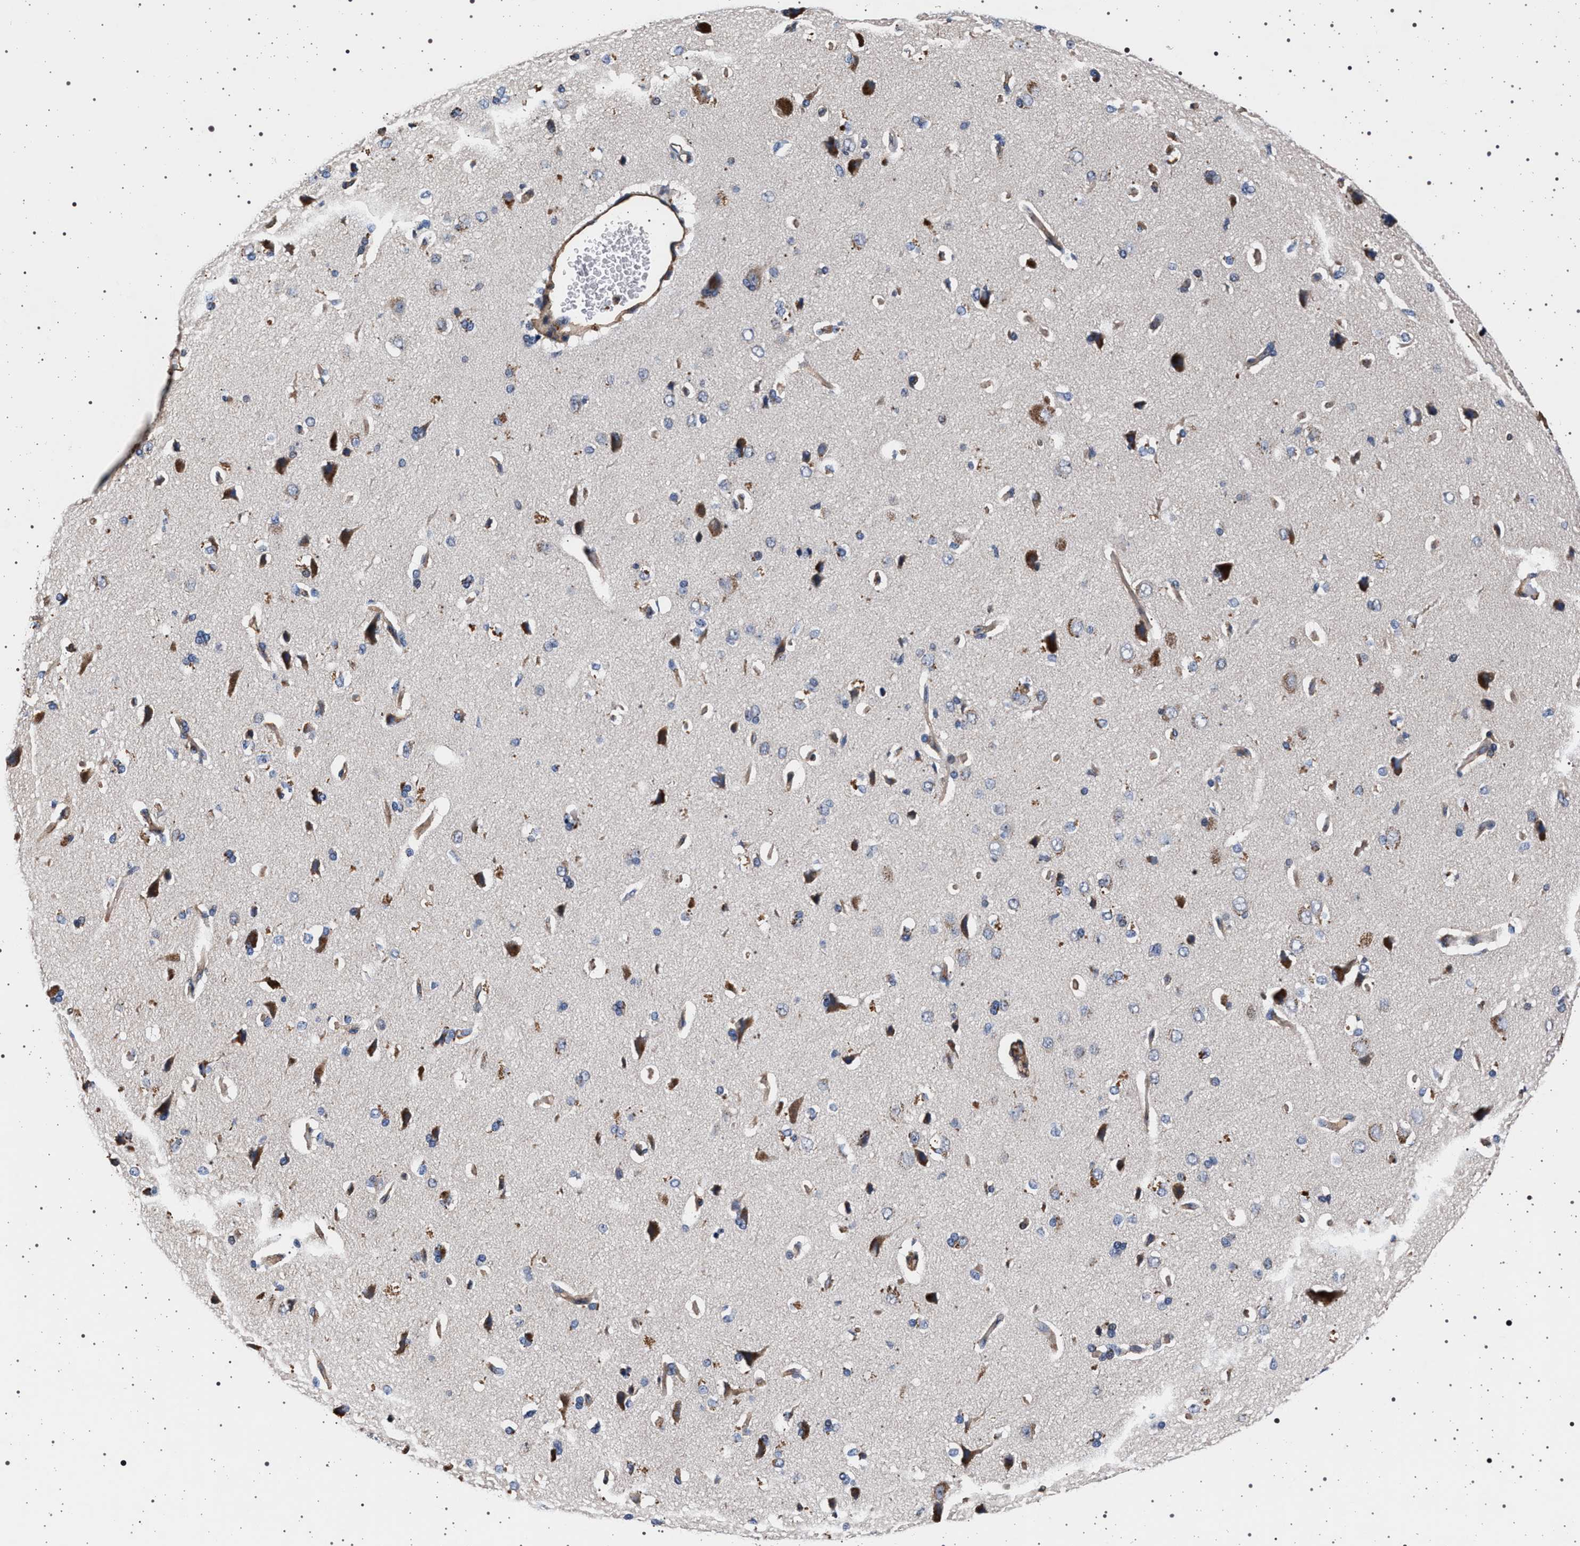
{"staining": {"intensity": "weak", "quantity": ">75%", "location": "cytoplasmic/membranous"}, "tissue": "cerebral cortex", "cell_type": "Endothelial cells", "image_type": "normal", "snomed": [{"axis": "morphology", "description": "Normal tissue, NOS"}, {"axis": "topography", "description": "Cerebral cortex"}], "caption": "Cerebral cortex stained with IHC shows weak cytoplasmic/membranous positivity in about >75% of endothelial cells. Immunohistochemistry (ihc) stains the protein in brown and the nuclei are stained blue.", "gene": "KCNK6", "patient": {"sex": "male", "age": 62}}